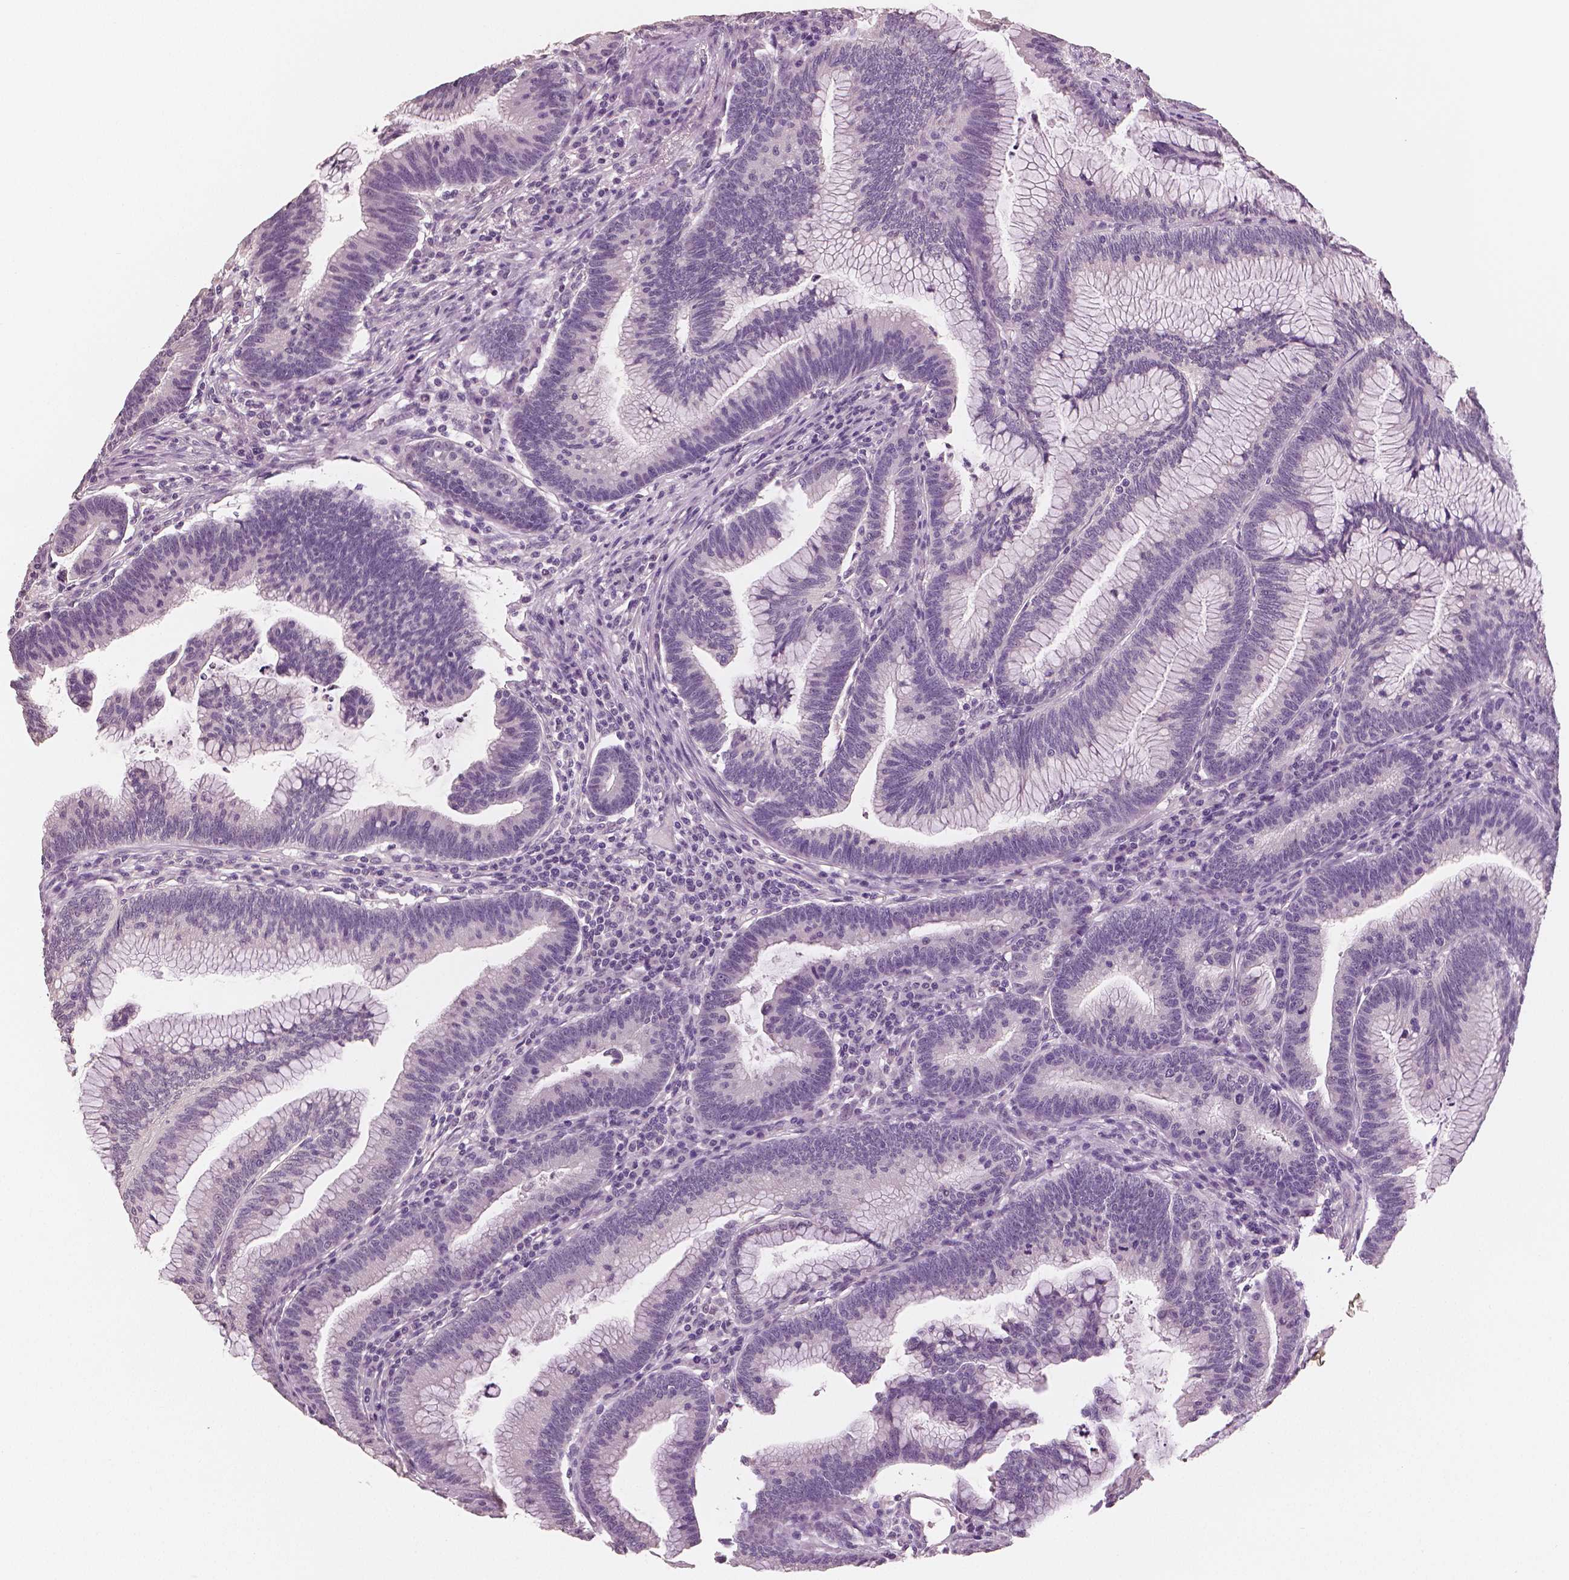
{"staining": {"intensity": "negative", "quantity": "none", "location": "none"}, "tissue": "colorectal cancer", "cell_type": "Tumor cells", "image_type": "cancer", "snomed": [{"axis": "morphology", "description": "Adenocarcinoma, NOS"}, {"axis": "topography", "description": "Colon"}], "caption": "There is no significant expression in tumor cells of colorectal cancer.", "gene": "NECAB2", "patient": {"sex": "female", "age": 78}}